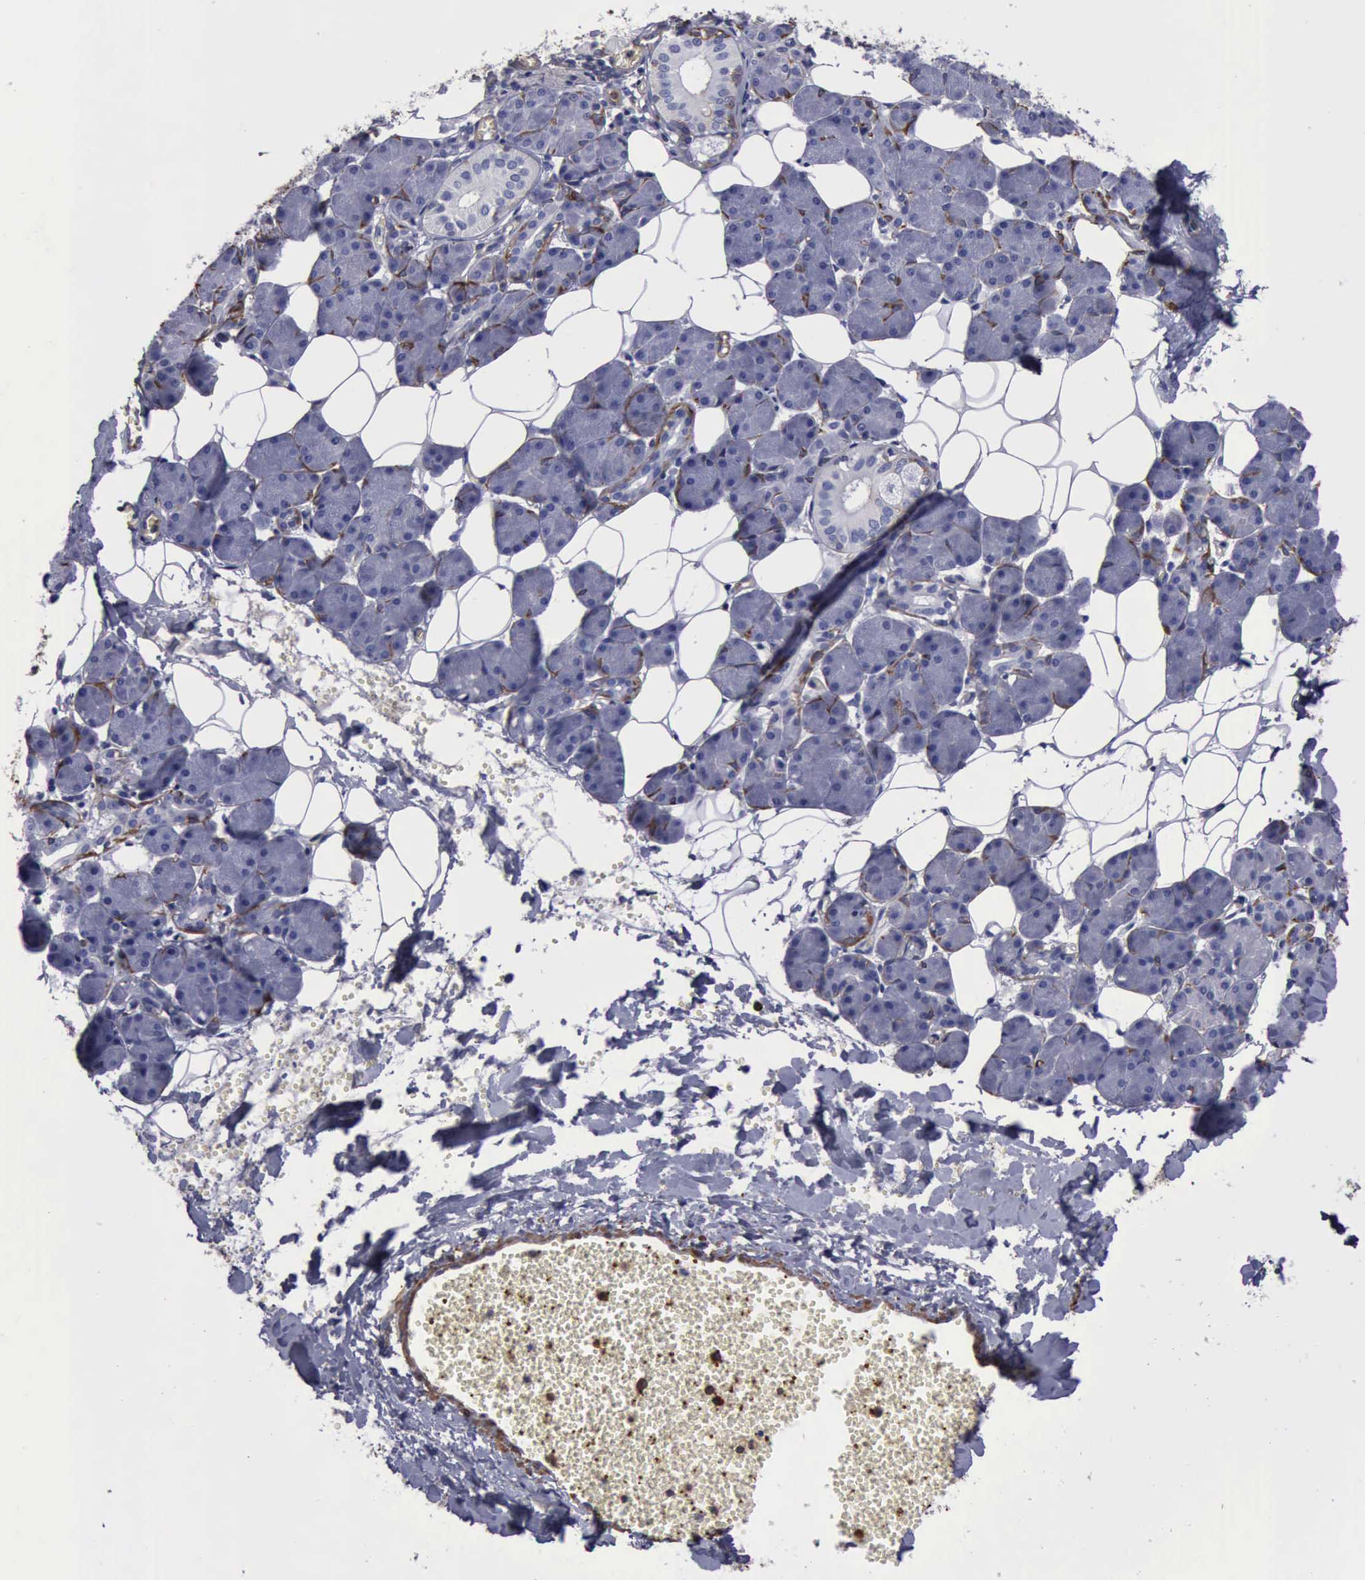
{"staining": {"intensity": "weak", "quantity": "<25%", "location": "cytoplasmic/membranous"}, "tissue": "salivary gland", "cell_type": "Glandular cells", "image_type": "normal", "snomed": [{"axis": "morphology", "description": "Normal tissue, NOS"}, {"axis": "morphology", "description": "Adenoma, NOS"}, {"axis": "topography", "description": "Salivary gland"}], "caption": "Salivary gland was stained to show a protein in brown. There is no significant expression in glandular cells. The staining is performed using DAB (3,3'-diaminobenzidine) brown chromogen with nuclei counter-stained in using hematoxylin.", "gene": "FLNA", "patient": {"sex": "female", "age": 32}}